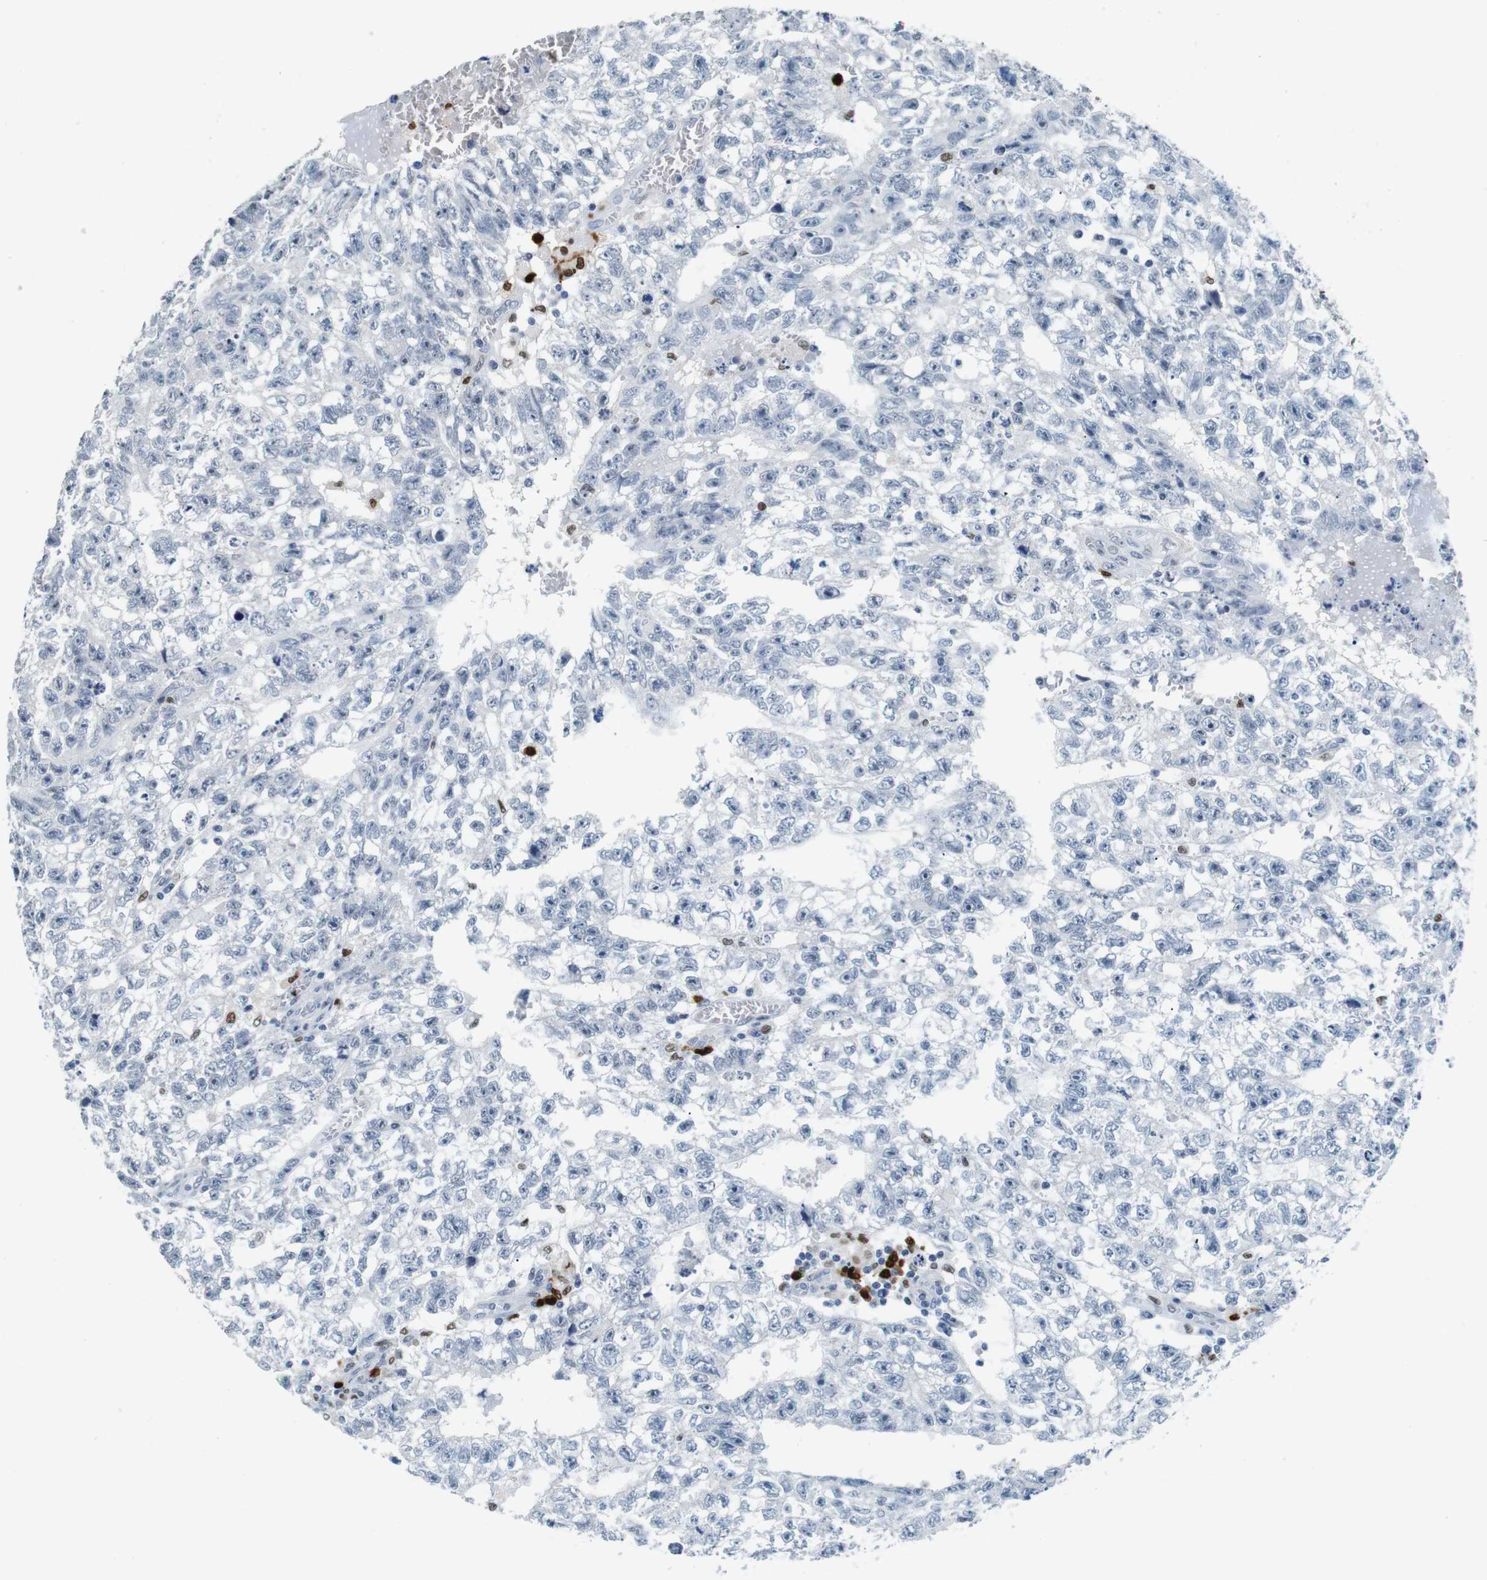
{"staining": {"intensity": "negative", "quantity": "none", "location": "none"}, "tissue": "testis cancer", "cell_type": "Tumor cells", "image_type": "cancer", "snomed": [{"axis": "morphology", "description": "Seminoma, NOS"}, {"axis": "morphology", "description": "Carcinoma, Embryonal, NOS"}, {"axis": "topography", "description": "Testis"}], "caption": "Immunohistochemistry (IHC) image of neoplastic tissue: human testis cancer (seminoma) stained with DAB (3,3'-diaminobenzidine) exhibits no significant protein staining in tumor cells.", "gene": "IRF8", "patient": {"sex": "male", "age": 38}}